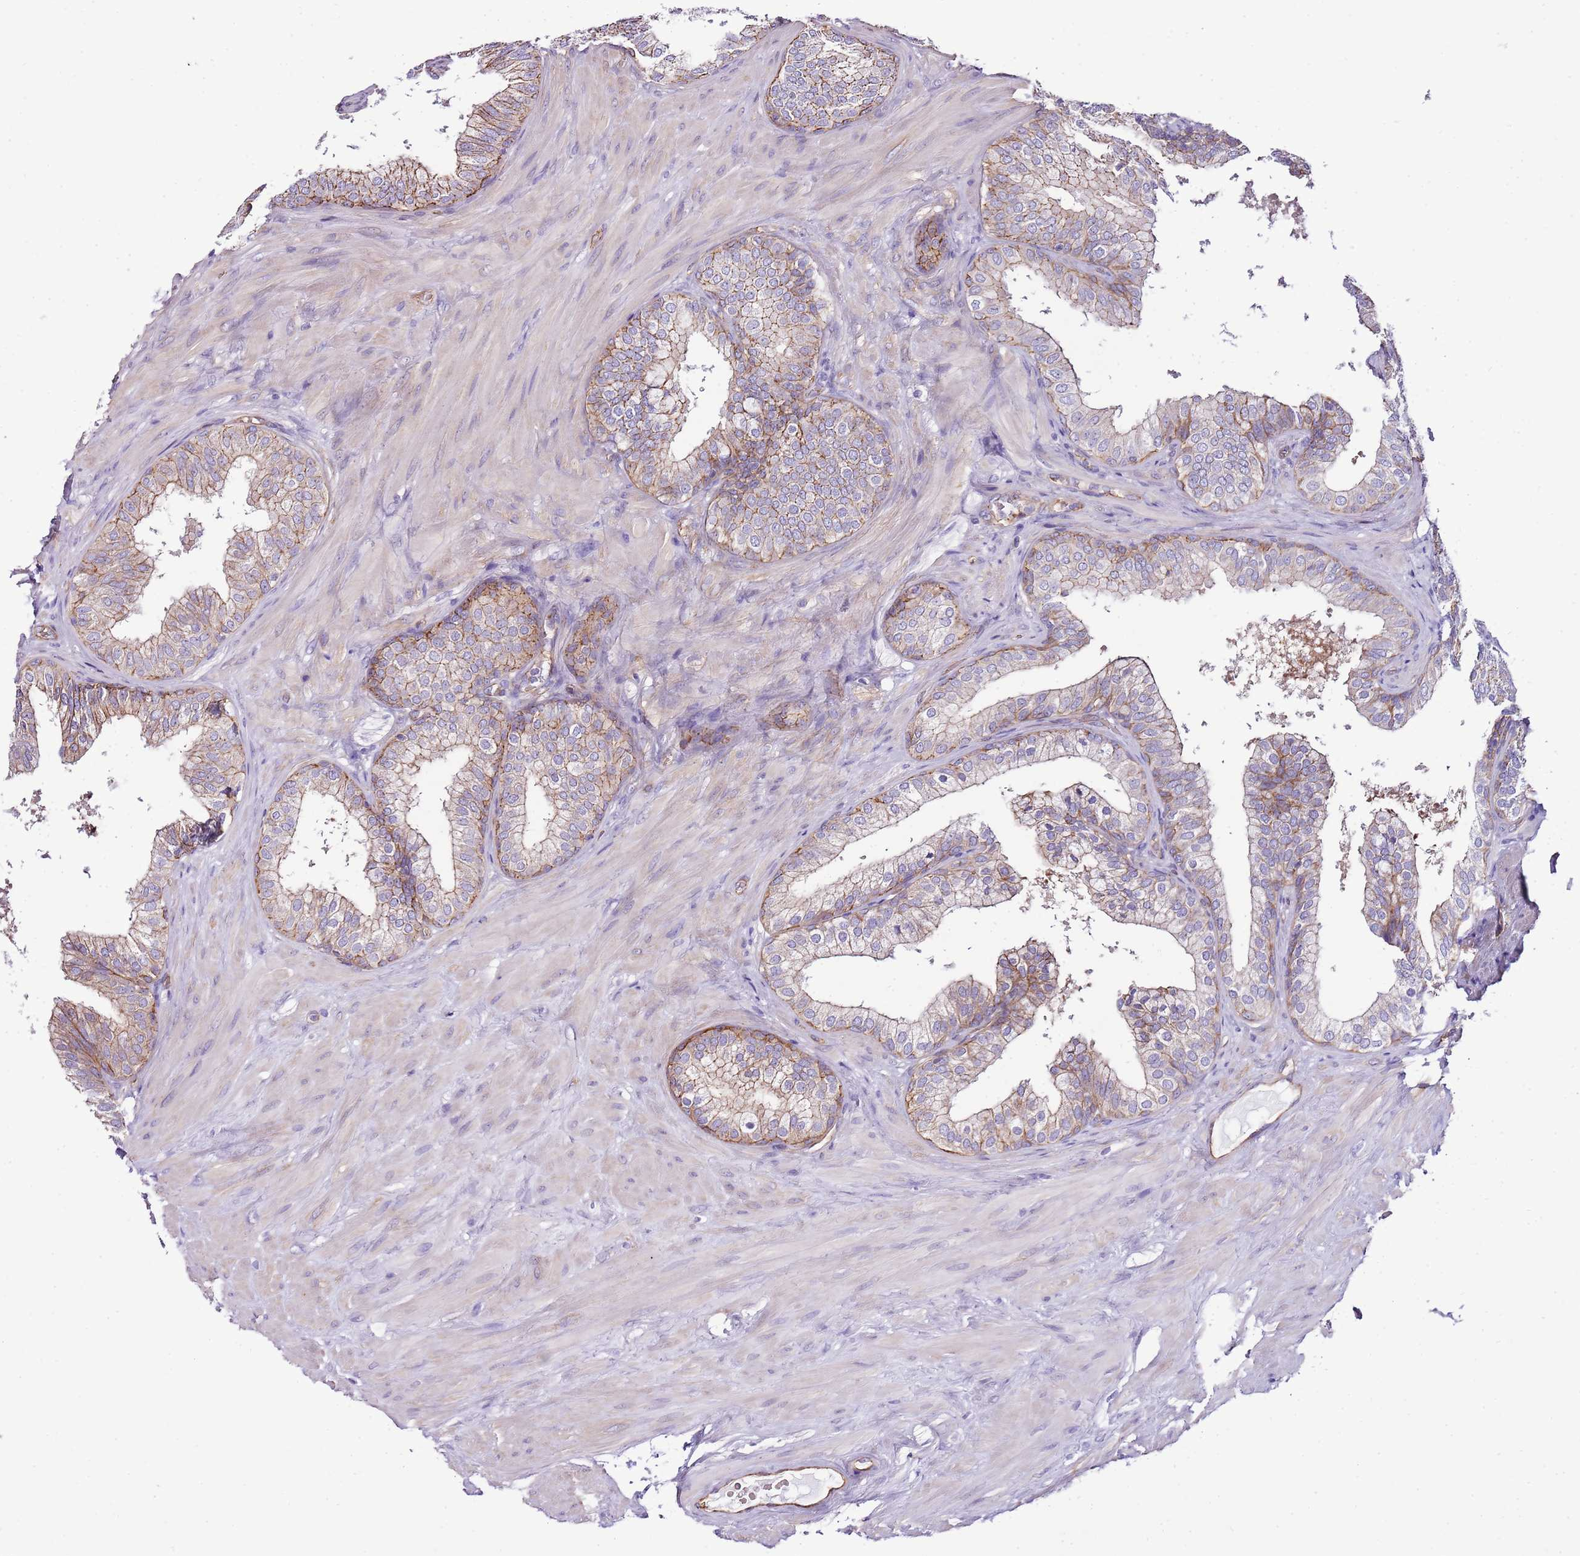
{"staining": {"intensity": "moderate", "quantity": "25%-75%", "location": "cytoplasmic/membranous"}, "tissue": "prostate", "cell_type": "Glandular cells", "image_type": "normal", "snomed": [{"axis": "morphology", "description": "Normal tissue, NOS"}, {"axis": "topography", "description": "Prostate"}], "caption": "High-power microscopy captured an immunohistochemistry (IHC) photomicrograph of normal prostate, revealing moderate cytoplasmic/membranous positivity in approximately 25%-75% of glandular cells.", "gene": "GFRAL", "patient": {"sex": "male", "age": 60}}